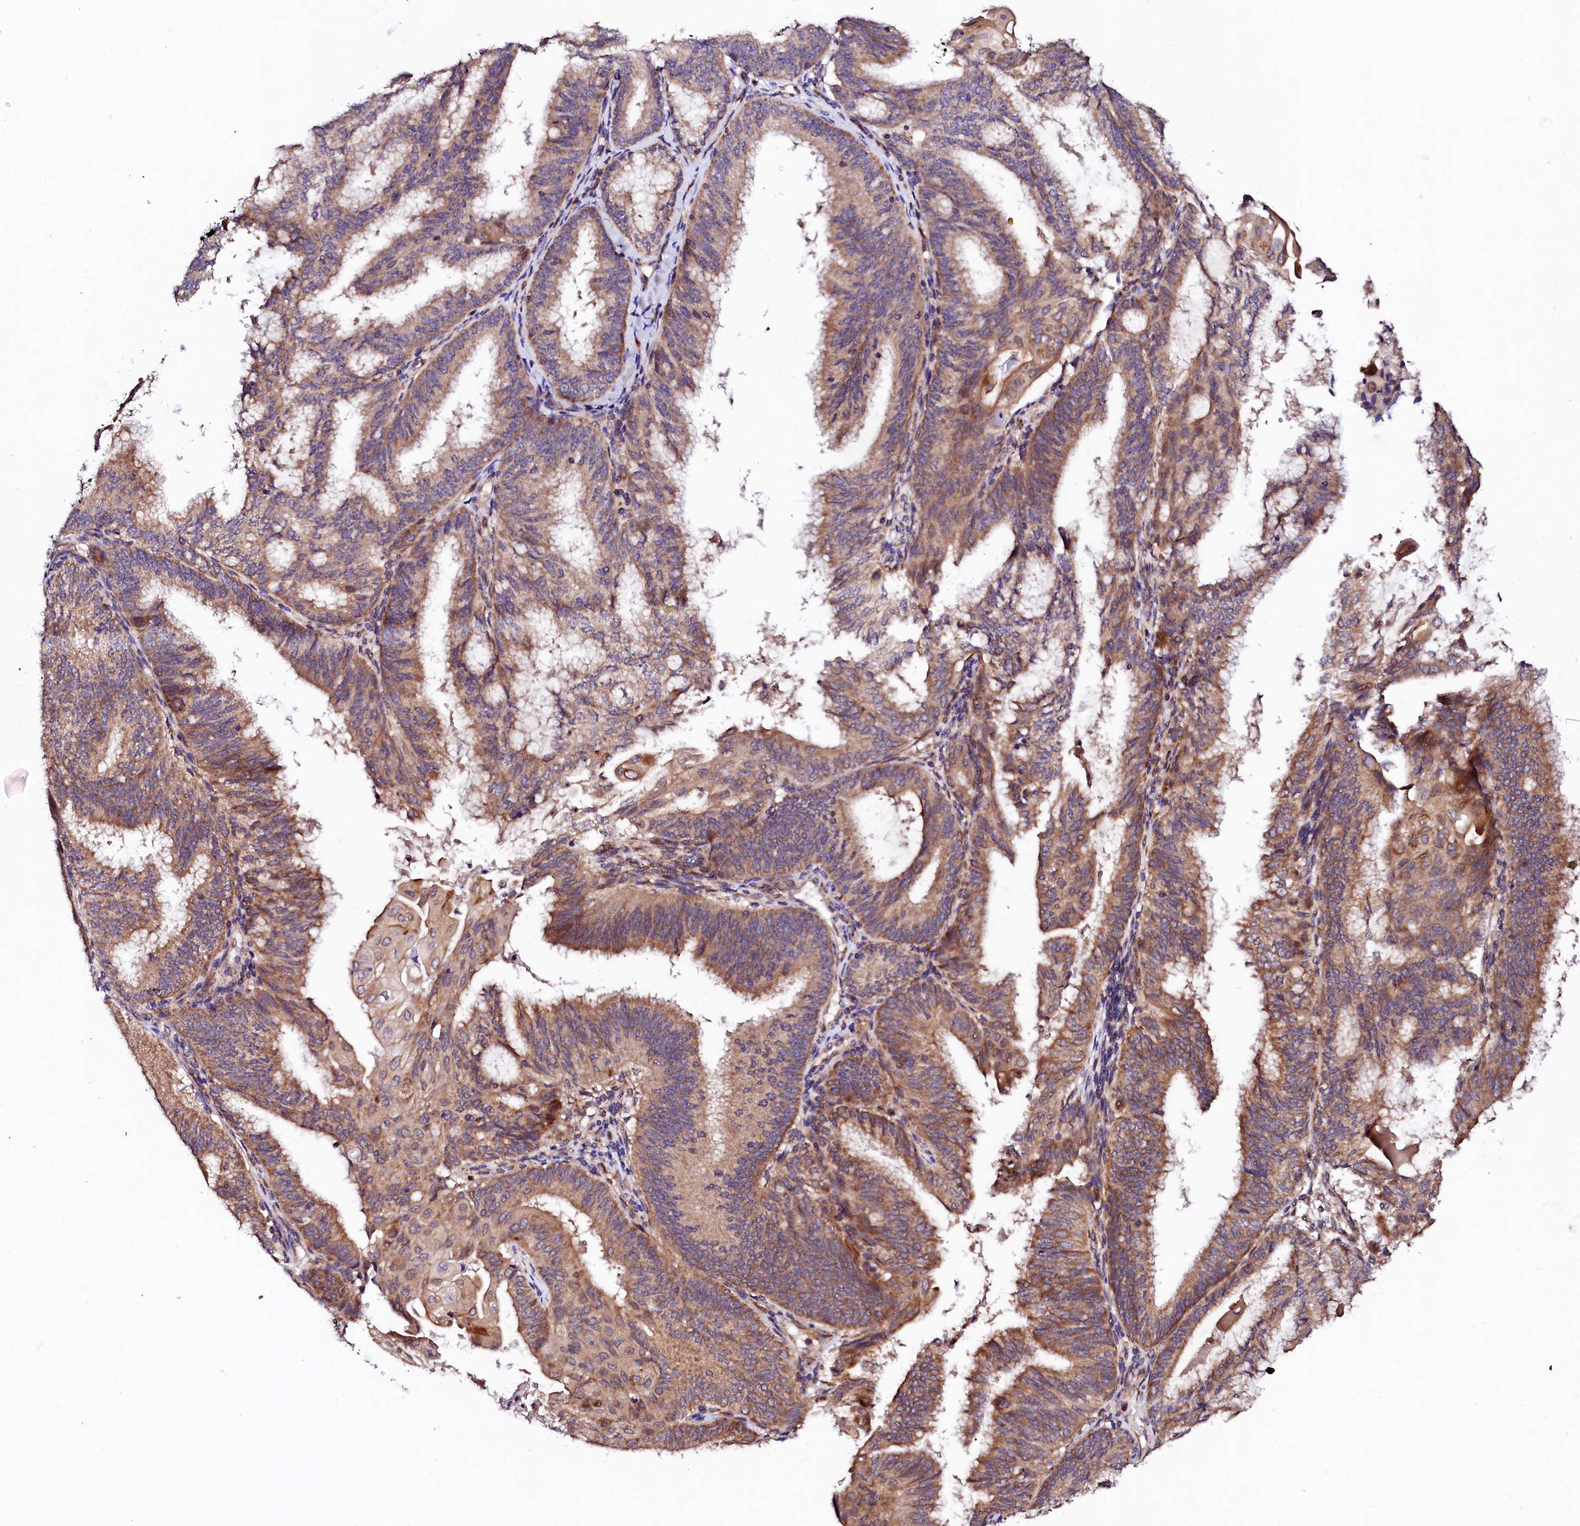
{"staining": {"intensity": "moderate", "quantity": ">75%", "location": "cytoplasmic/membranous"}, "tissue": "endometrial cancer", "cell_type": "Tumor cells", "image_type": "cancer", "snomed": [{"axis": "morphology", "description": "Adenocarcinoma, NOS"}, {"axis": "topography", "description": "Endometrium"}], "caption": "Tumor cells show medium levels of moderate cytoplasmic/membranous positivity in approximately >75% of cells in human endometrial cancer (adenocarcinoma).", "gene": "UBE3C", "patient": {"sex": "female", "age": 49}}